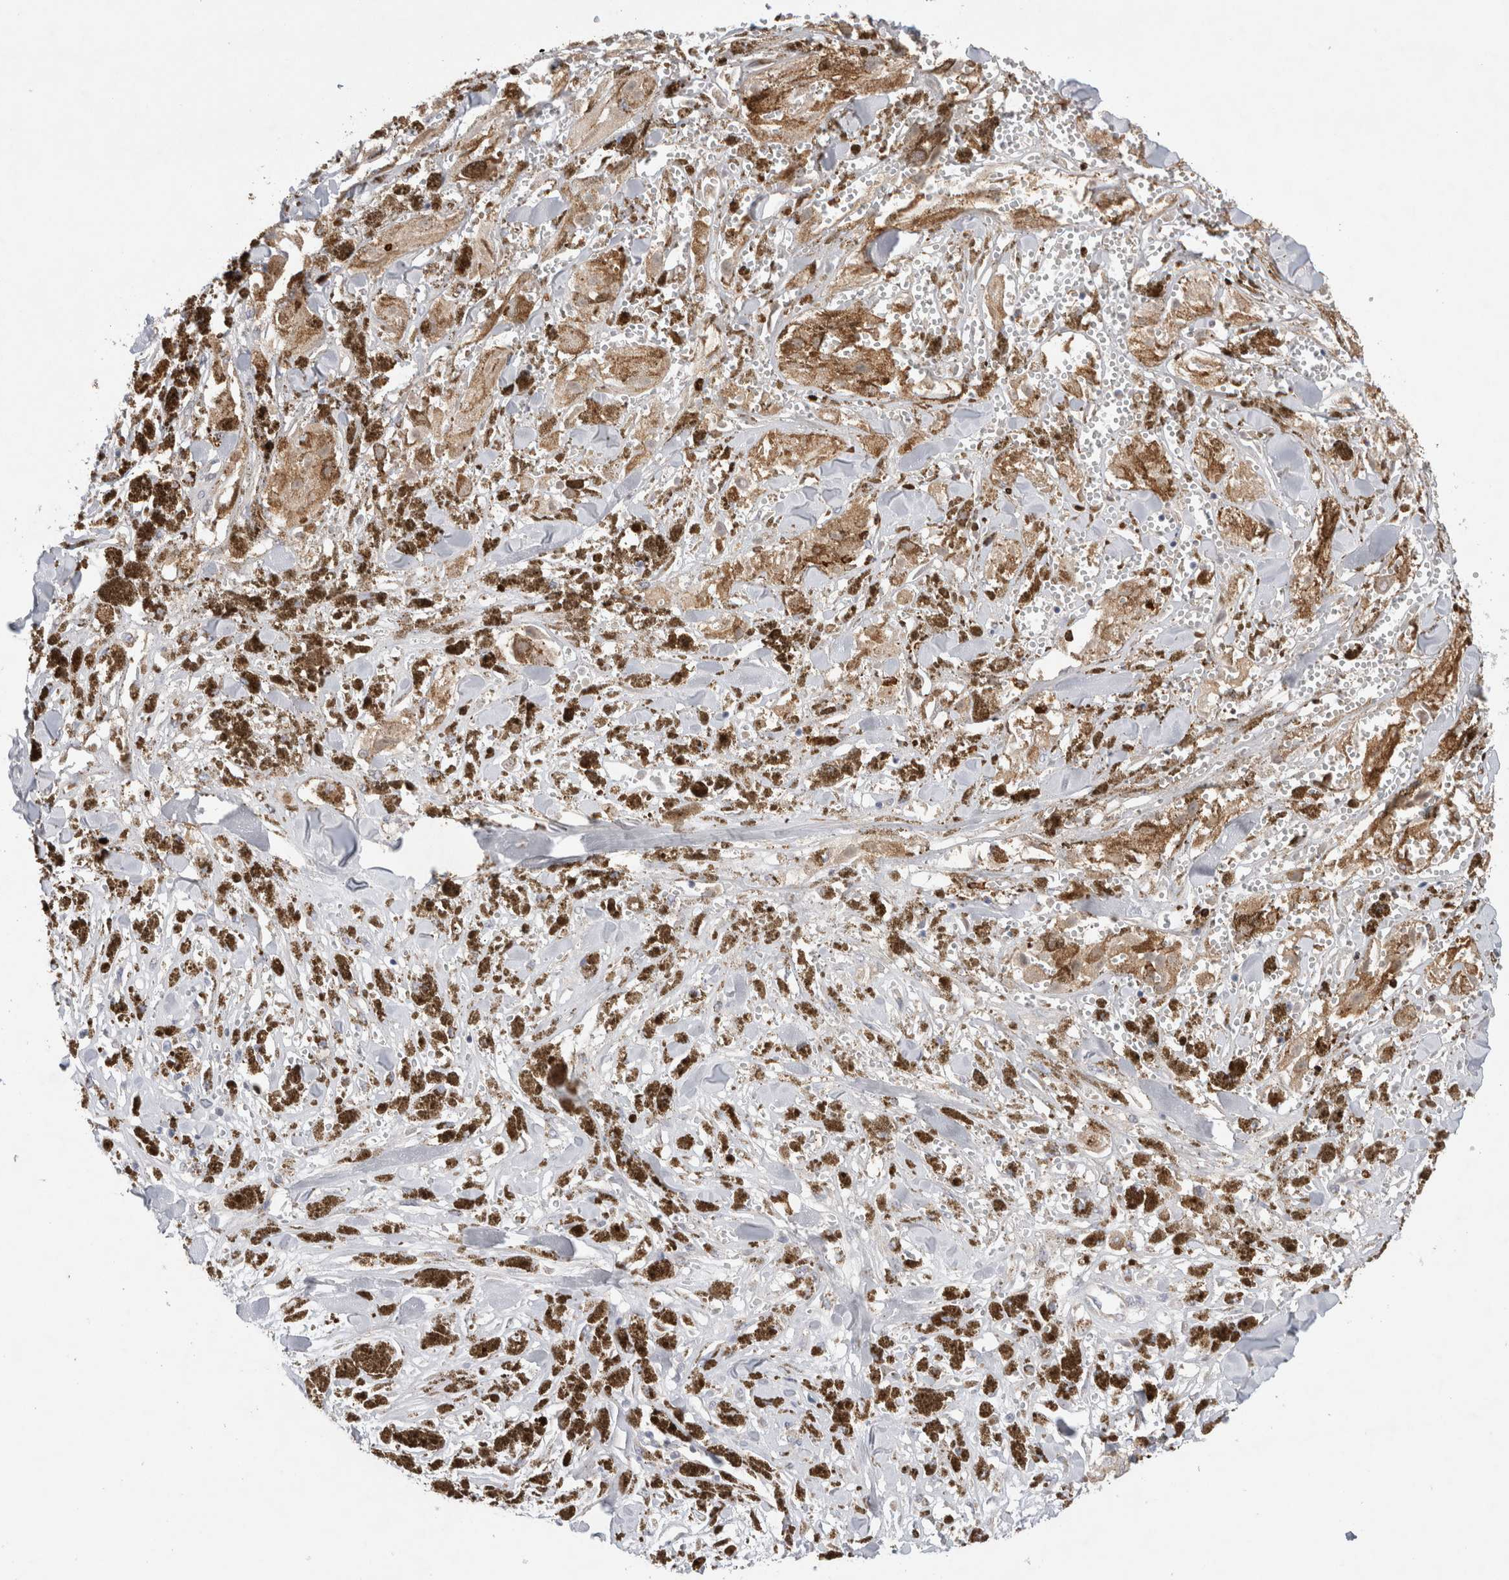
{"staining": {"intensity": "negative", "quantity": "none", "location": "none"}, "tissue": "melanoma", "cell_type": "Tumor cells", "image_type": "cancer", "snomed": [{"axis": "morphology", "description": "Malignant melanoma, NOS"}, {"axis": "topography", "description": "Skin"}], "caption": "An image of malignant melanoma stained for a protein reveals no brown staining in tumor cells. (DAB IHC with hematoxylin counter stain).", "gene": "GSDMB", "patient": {"sex": "male", "age": 88}}